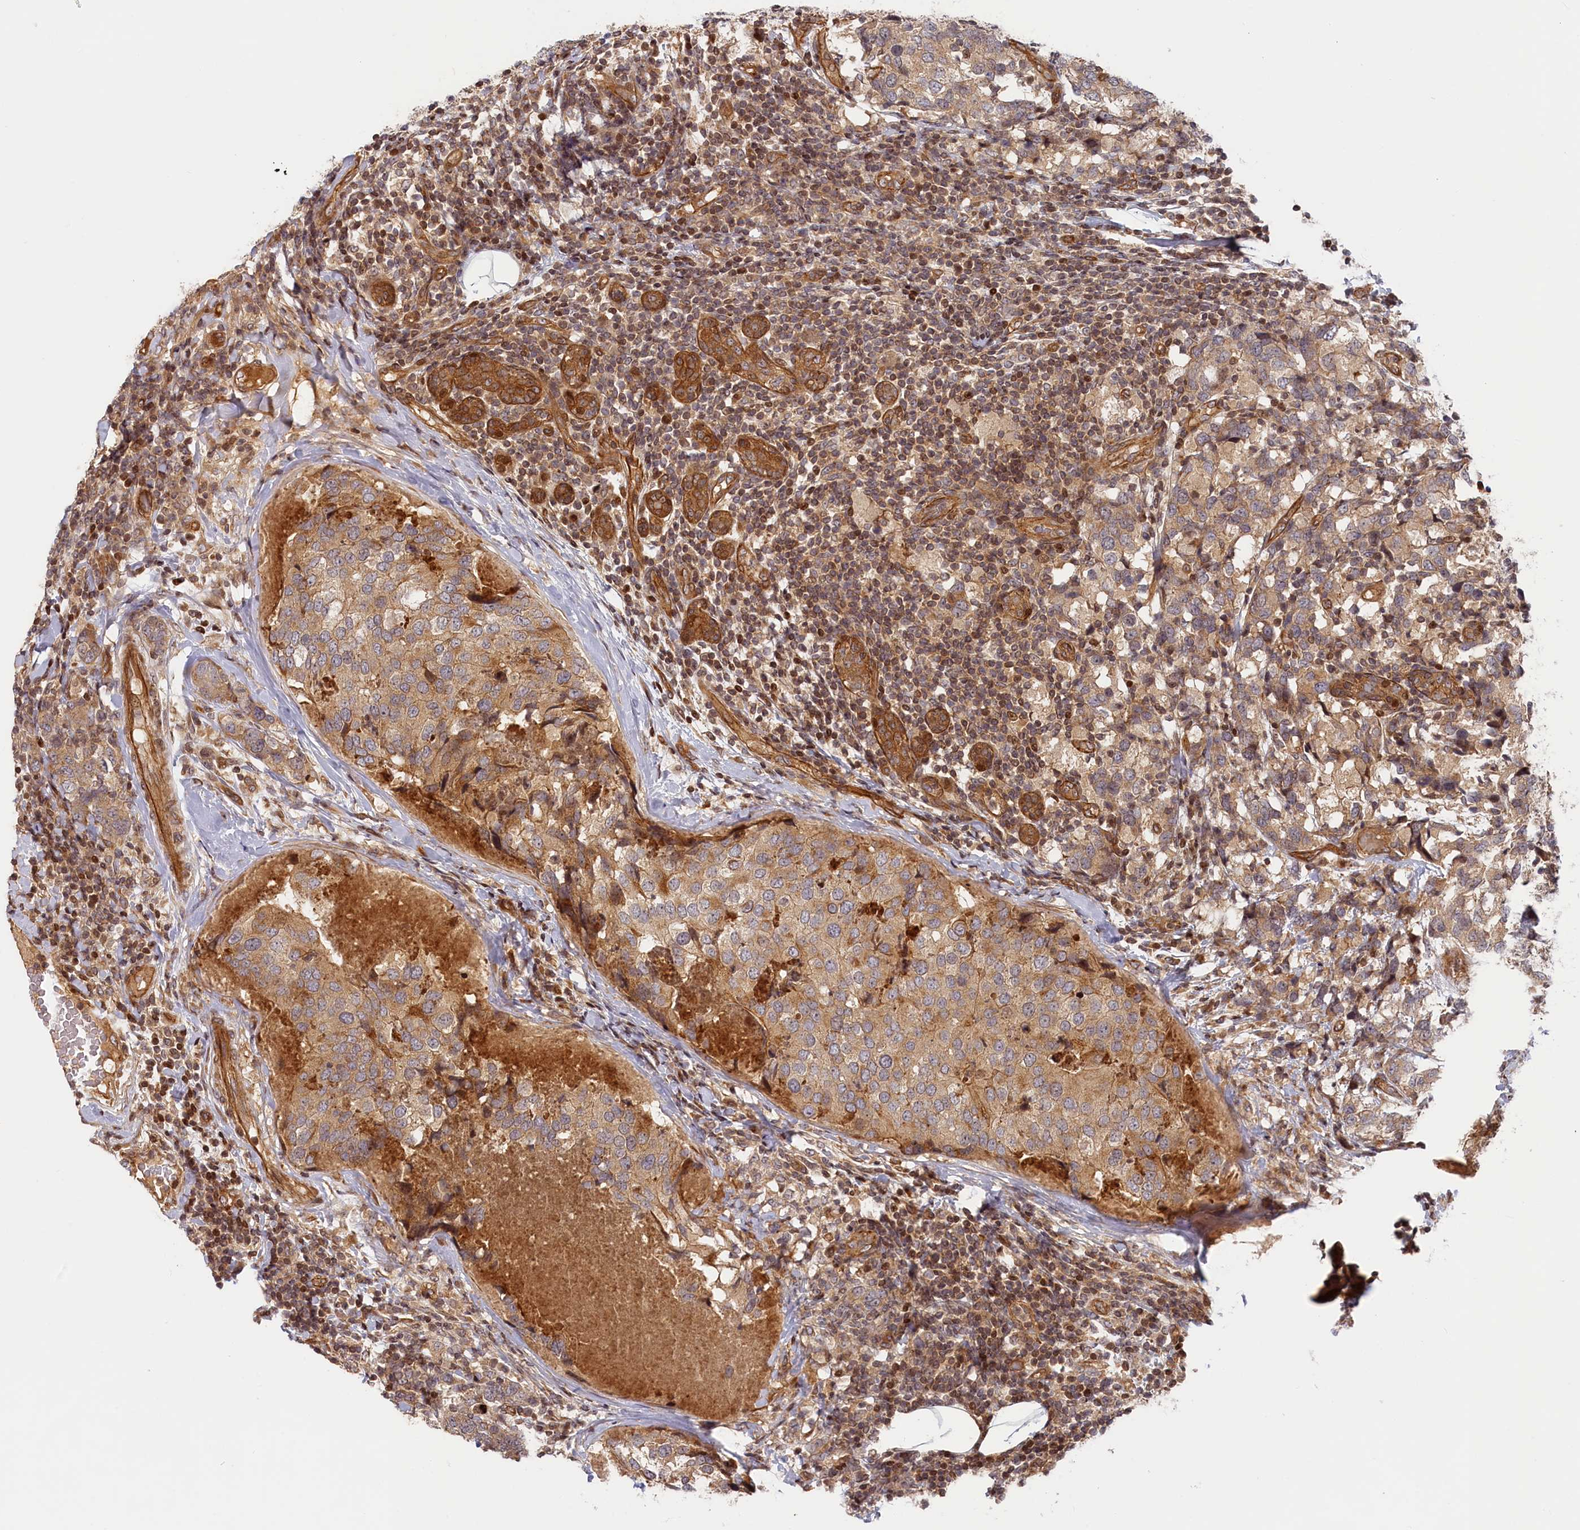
{"staining": {"intensity": "weak", "quantity": "<25%", "location": "cytoplasmic/membranous"}, "tissue": "breast cancer", "cell_type": "Tumor cells", "image_type": "cancer", "snomed": [{"axis": "morphology", "description": "Lobular carcinoma"}, {"axis": "topography", "description": "Breast"}], "caption": "High power microscopy photomicrograph of an IHC photomicrograph of breast cancer, revealing no significant expression in tumor cells.", "gene": "CEP44", "patient": {"sex": "female", "age": 59}}